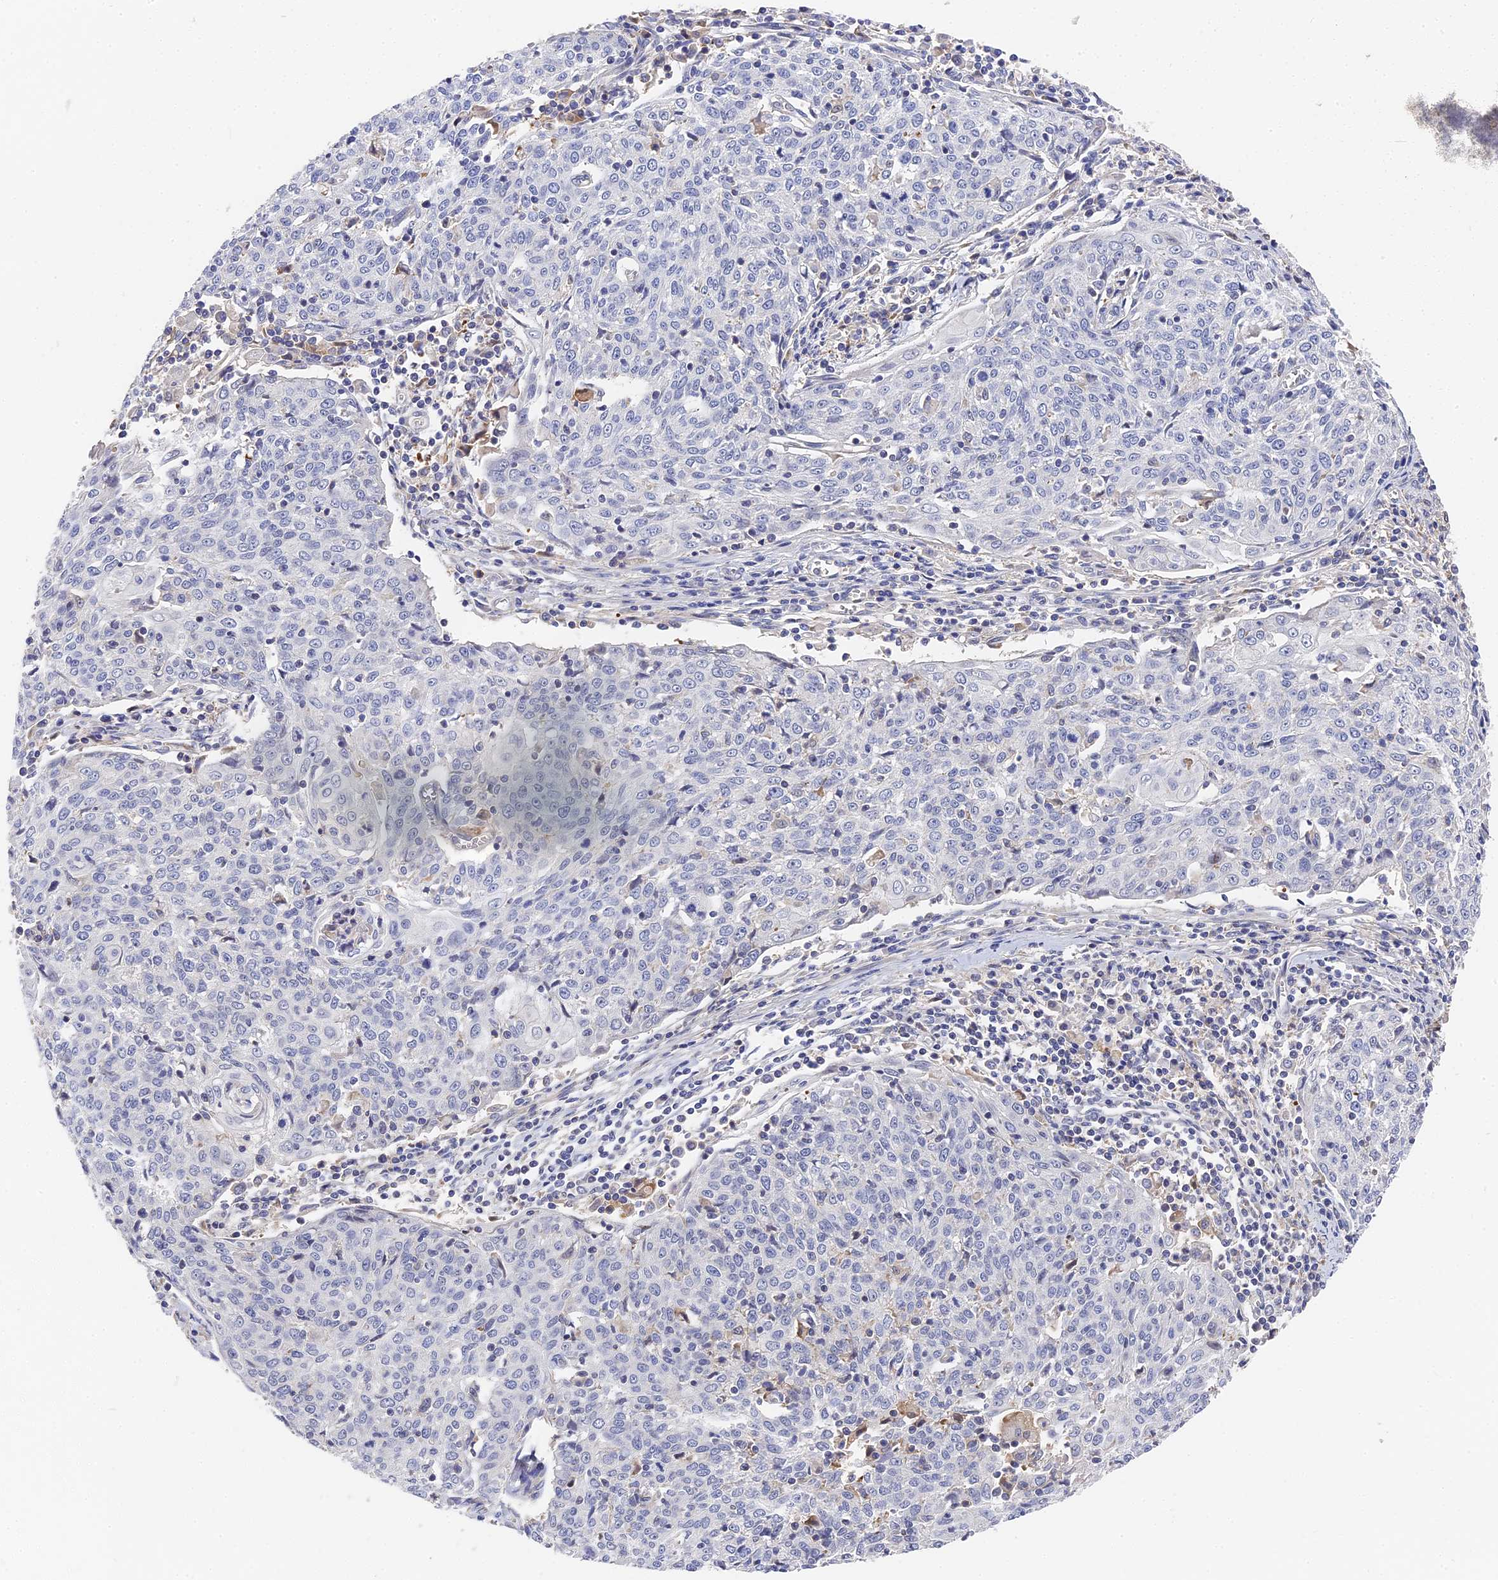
{"staining": {"intensity": "negative", "quantity": "none", "location": "none"}, "tissue": "cervical cancer", "cell_type": "Tumor cells", "image_type": "cancer", "snomed": [{"axis": "morphology", "description": "Squamous cell carcinoma, NOS"}, {"axis": "topography", "description": "Cervix"}], "caption": "Immunohistochemistry (IHC) micrograph of neoplastic tissue: cervical cancer stained with DAB displays no significant protein positivity in tumor cells.", "gene": "CCDC113", "patient": {"sex": "female", "age": 48}}